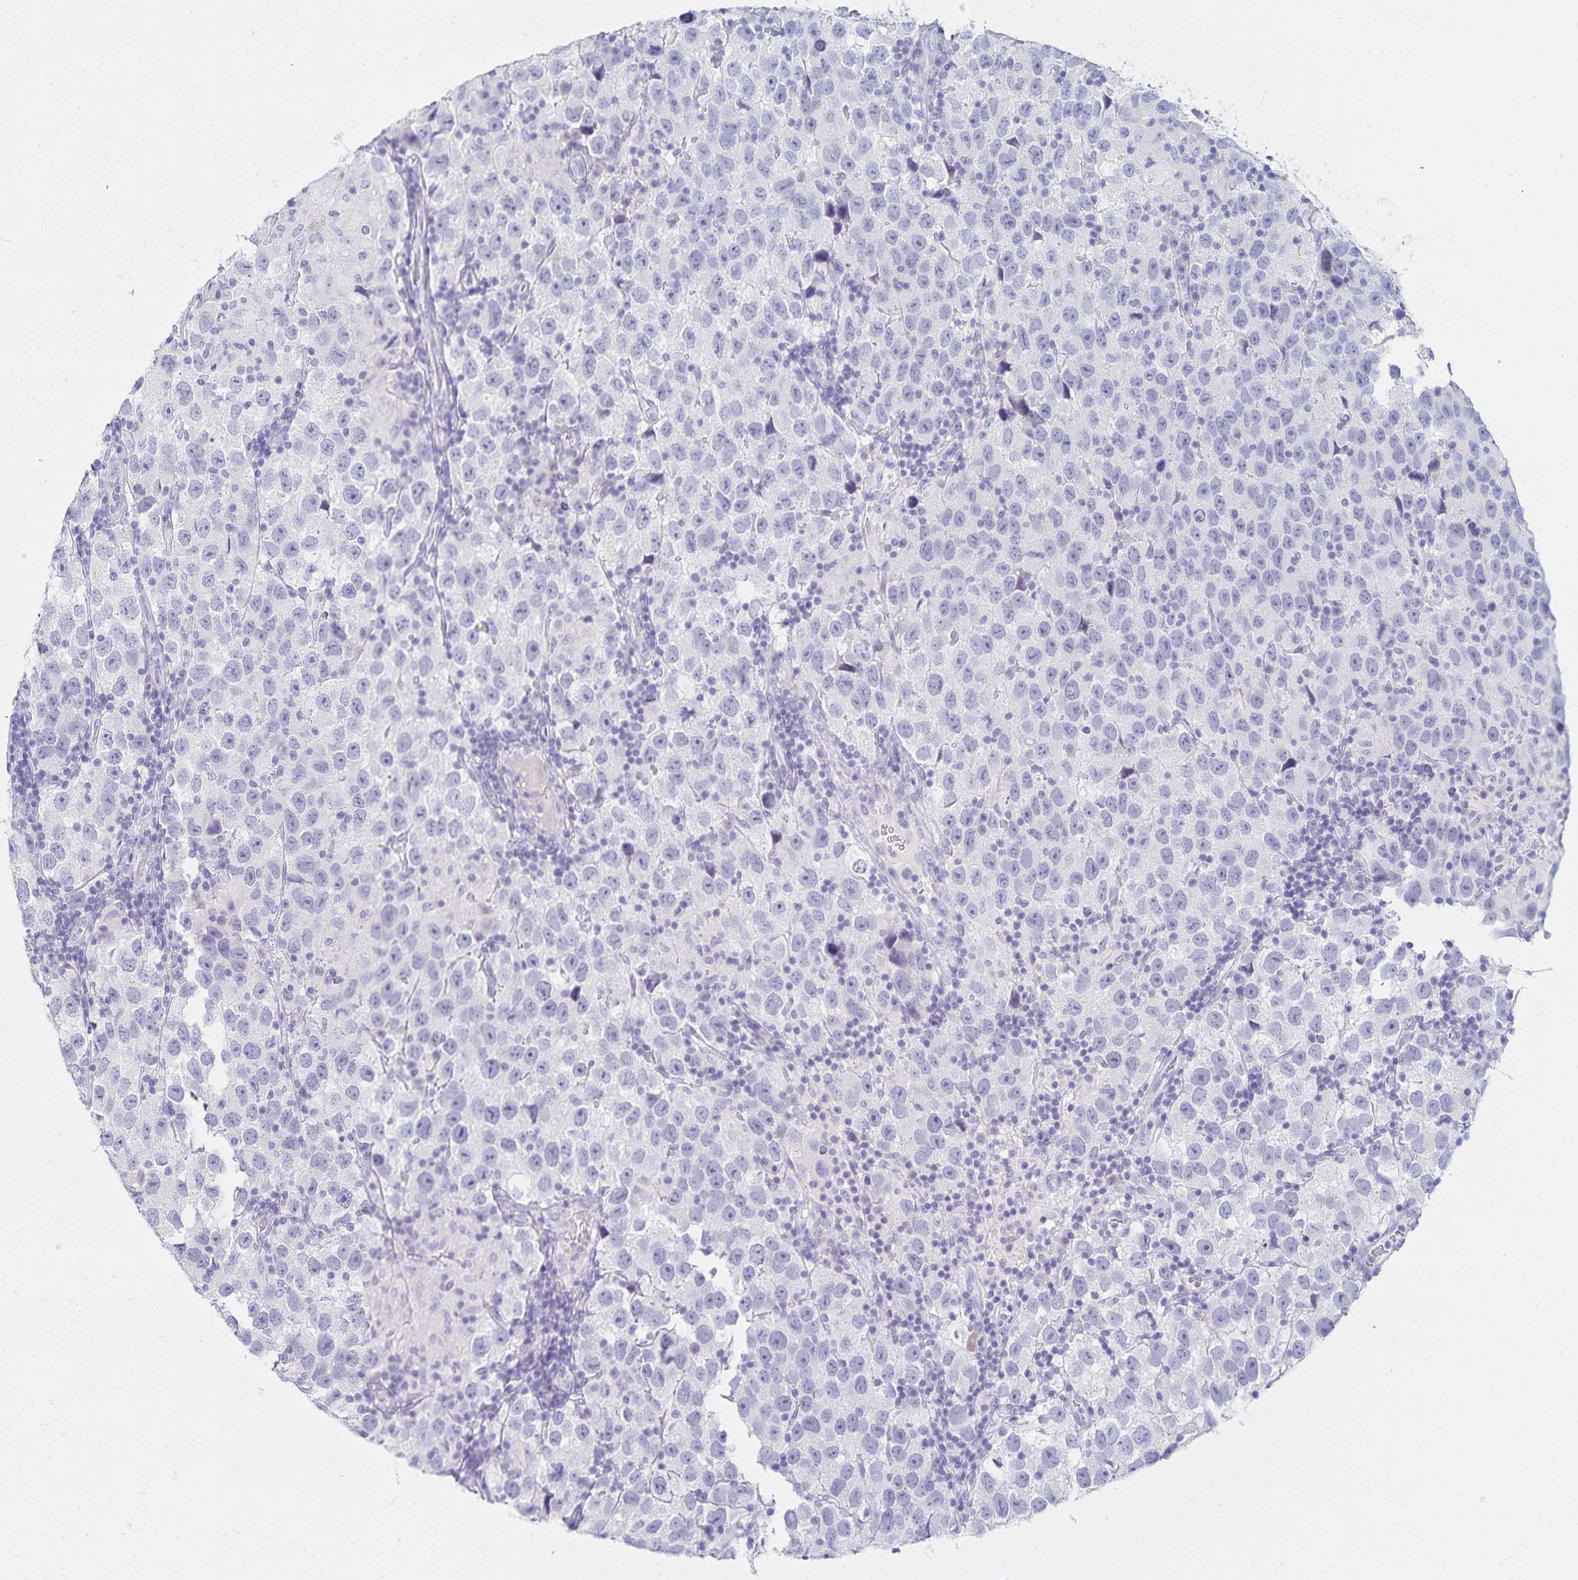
{"staining": {"intensity": "negative", "quantity": "none", "location": "none"}, "tissue": "testis cancer", "cell_type": "Tumor cells", "image_type": "cancer", "snomed": [{"axis": "morphology", "description": "Seminoma, NOS"}, {"axis": "topography", "description": "Testis"}], "caption": "High power microscopy photomicrograph of an immunohistochemistry image of testis seminoma, revealing no significant expression in tumor cells. The staining was performed using DAB to visualize the protein expression in brown, while the nuclei were stained in blue with hematoxylin (Magnification: 20x).", "gene": "C2orf50", "patient": {"sex": "male", "age": 26}}